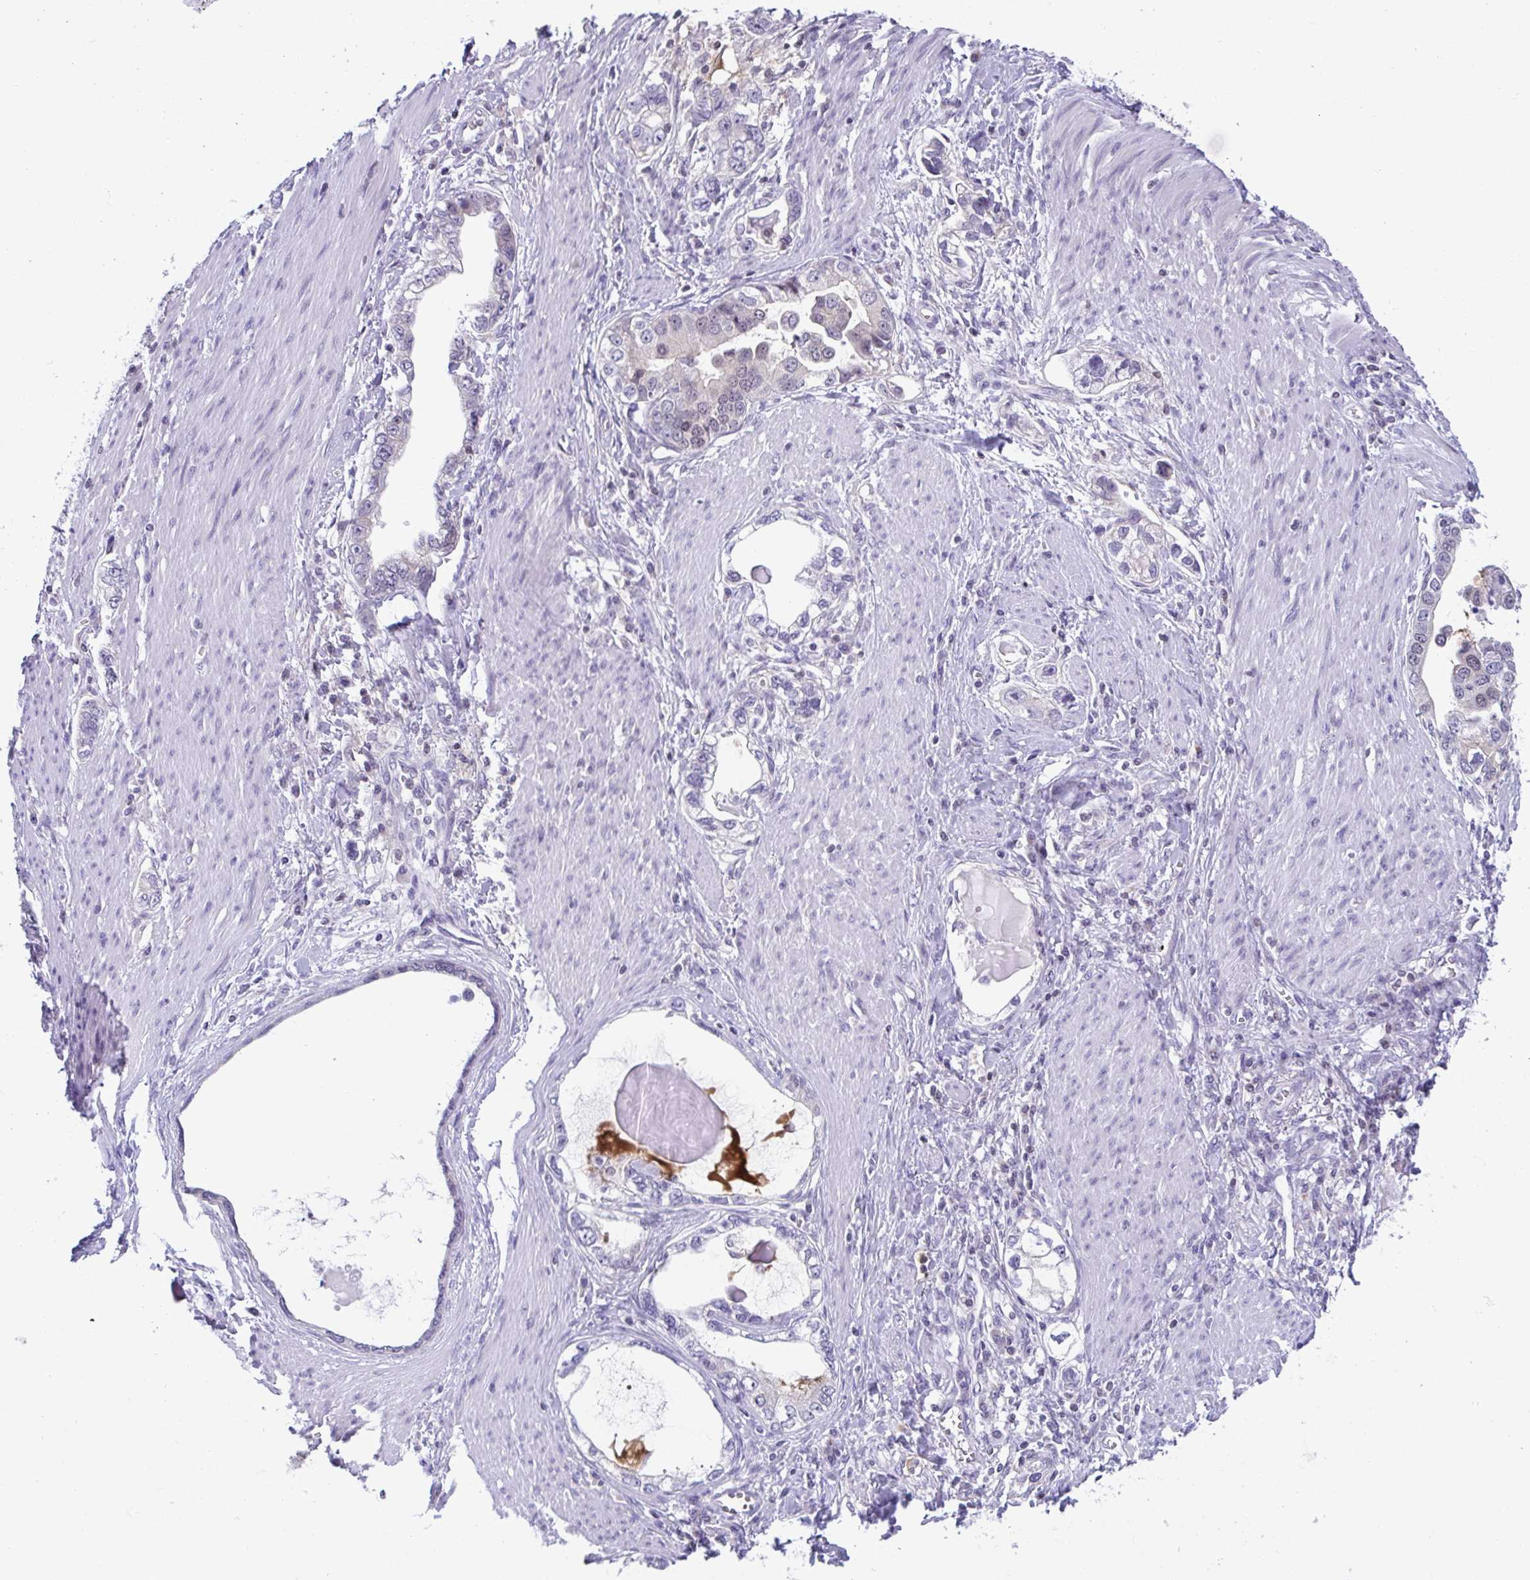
{"staining": {"intensity": "negative", "quantity": "none", "location": "none"}, "tissue": "stomach cancer", "cell_type": "Tumor cells", "image_type": "cancer", "snomed": [{"axis": "morphology", "description": "Adenocarcinoma, NOS"}, {"axis": "topography", "description": "Stomach, lower"}], "caption": "Protein analysis of stomach cancer (adenocarcinoma) reveals no significant expression in tumor cells.", "gene": "SNX11", "patient": {"sex": "female", "age": 93}}